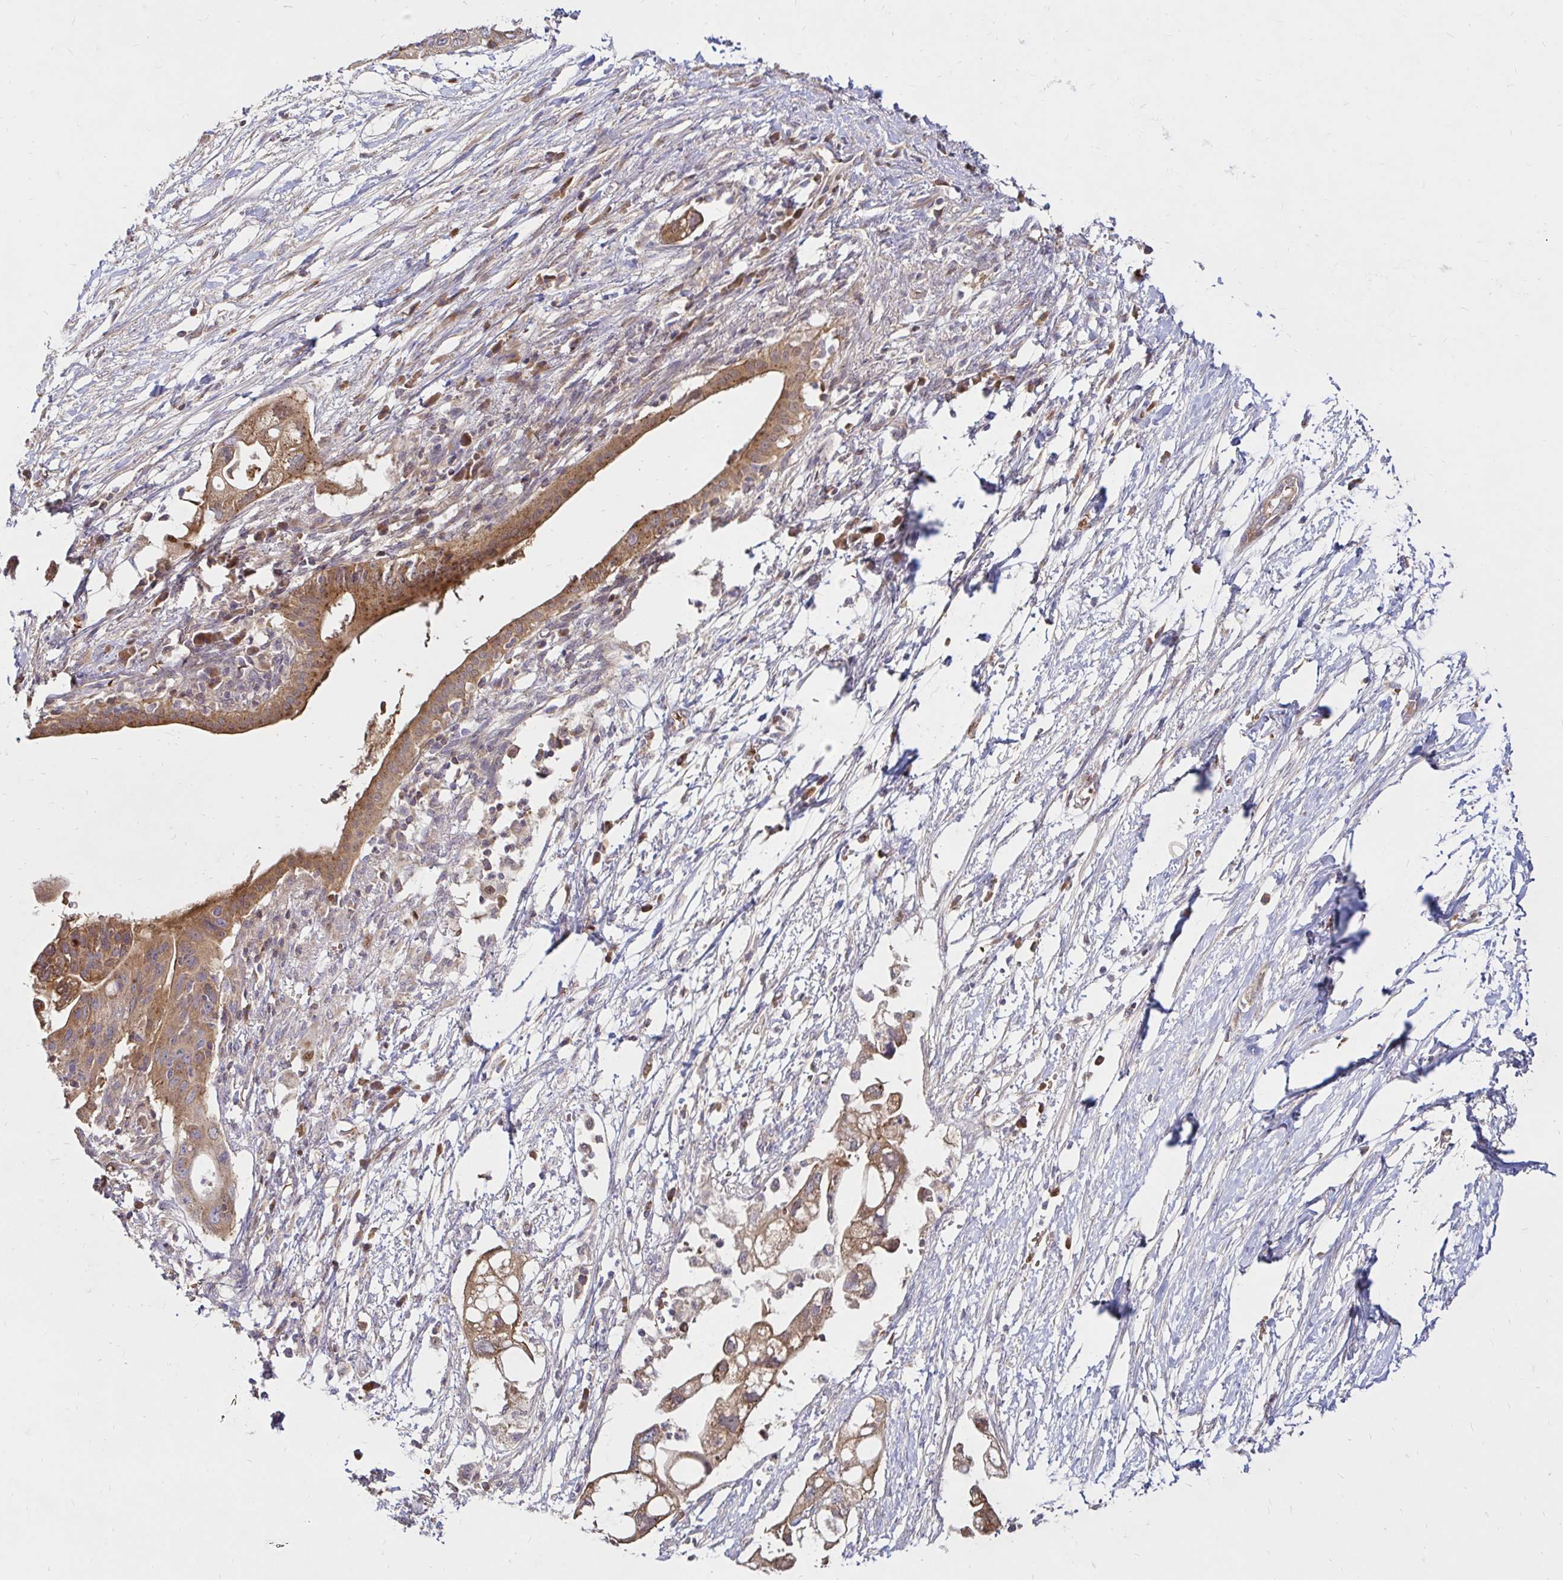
{"staining": {"intensity": "moderate", "quantity": ">75%", "location": "cytoplasmic/membranous"}, "tissue": "pancreatic cancer", "cell_type": "Tumor cells", "image_type": "cancer", "snomed": [{"axis": "morphology", "description": "Adenocarcinoma, NOS"}, {"axis": "topography", "description": "Pancreas"}], "caption": "Protein staining of adenocarcinoma (pancreatic) tissue reveals moderate cytoplasmic/membranous positivity in approximately >75% of tumor cells. (DAB (3,3'-diaminobenzidine) = brown stain, brightfield microscopy at high magnification).", "gene": "ARHGEF37", "patient": {"sex": "female", "age": 72}}